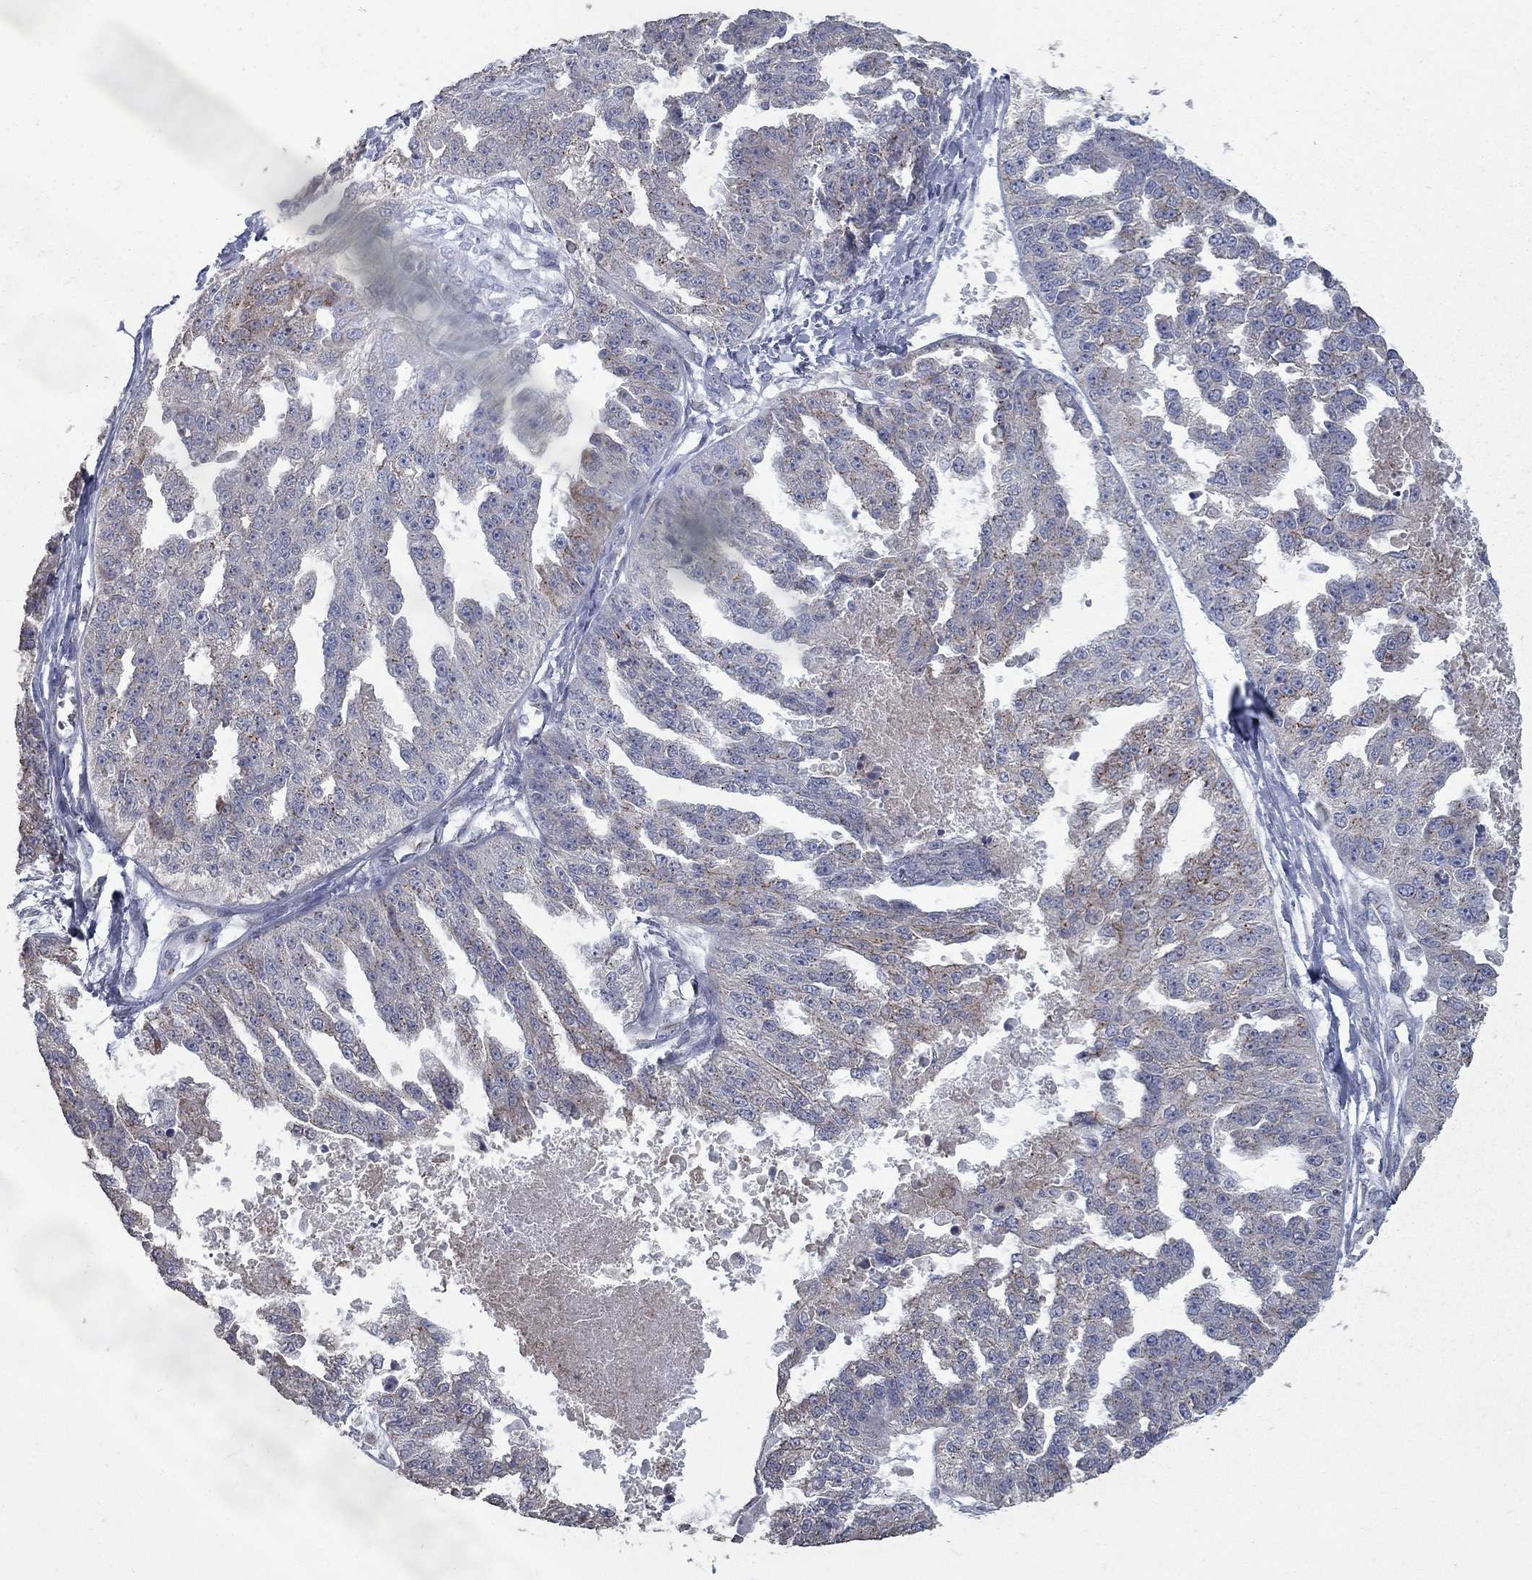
{"staining": {"intensity": "weak", "quantity": "25%-75%", "location": "cytoplasmic/membranous"}, "tissue": "ovarian cancer", "cell_type": "Tumor cells", "image_type": "cancer", "snomed": [{"axis": "morphology", "description": "Cystadenocarcinoma, serous, NOS"}, {"axis": "topography", "description": "Ovary"}], "caption": "Immunohistochemical staining of human ovarian serous cystadenocarcinoma exhibits weak cytoplasmic/membranous protein staining in approximately 25%-75% of tumor cells.", "gene": "KIAA0319L", "patient": {"sex": "female", "age": 58}}